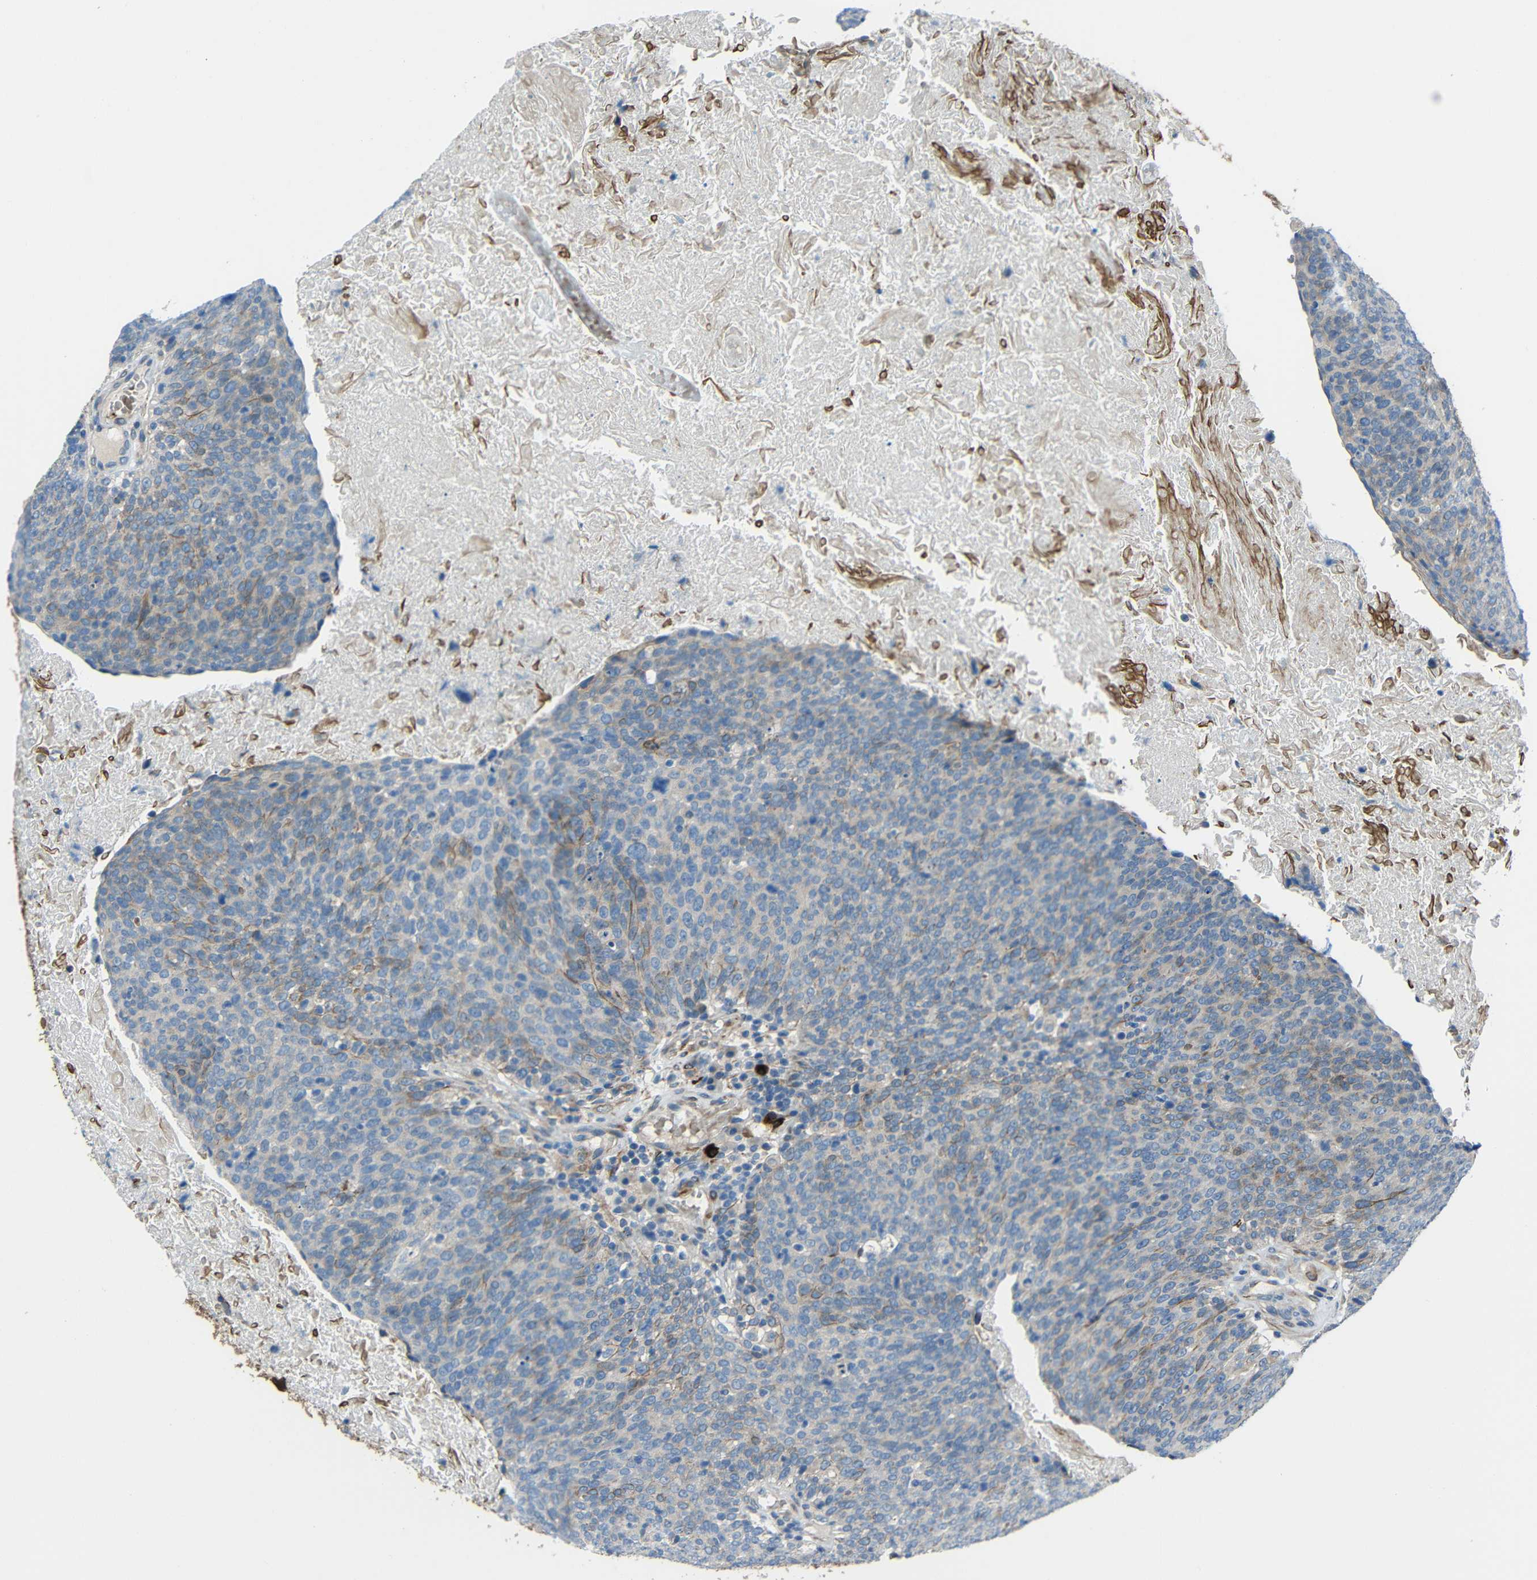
{"staining": {"intensity": "negative", "quantity": "none", "location": "none"}, "tissue": "head and neck cancer", "cell_type": "Tumor cells", "image_type": "cancer", "snomed": [{"axis": "morphology", "description": "Squamous cell carcinoma, NOS"}, {"axis": "morphology", "description": "Squamous cell carcinoma, metastatic, NOS"}, {"axis": "topography", "description": "Lymph node"}, {"axis": "topography", "description": "Head-Neck"}], "caption": "Tumor cells show no significant protein positivity in head and neck cancer (squamous cell carcinoma).", "gene": "DCLK1", "patient": {"sex": "male", "age": 62}}